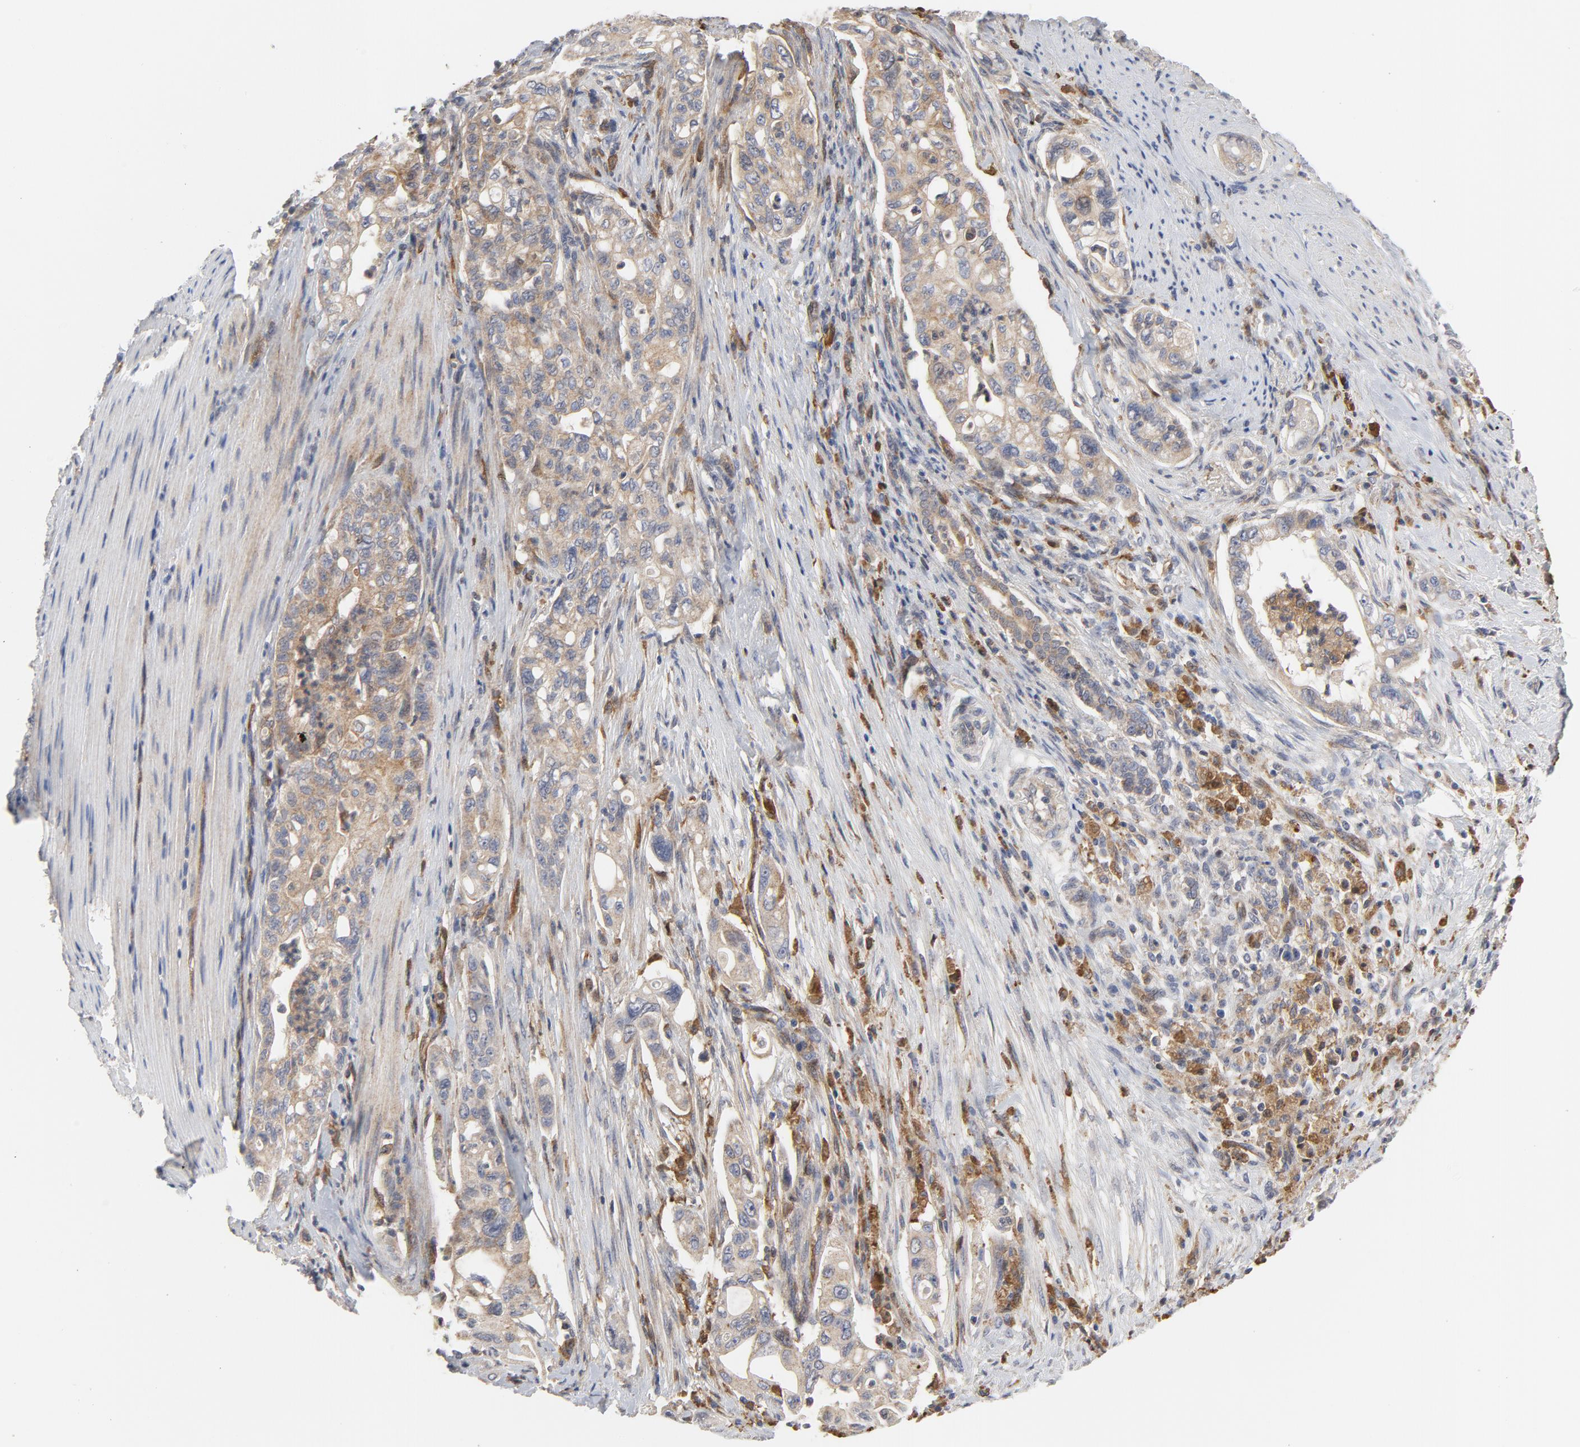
{"staining": {"intensity": "moderate", "quantity": ">75%", "location": "cytoplasmic/membranous"}, "tissue": "pancreatic cancer", "cell_type": "Tumor cells", "image_type": "cancer", "snomed": [{"axis": "morphology", "description": "Normal tissue, NOS"}, {"axis": "topography", "description": "Pancreas"}], "caption": "High-magnification brightfield microscopy of pancreatic cancer stained with DAB (3,3'-diaminobenzidine) (brown) and counterstained with hematoxylin (blue). tumor cells exhibit moderate cytoplasmic/membranous positivity is appreciated in about>75% of cells. Immunohistochemistry (ihc) stains the protein of interest in brown and the nuclei are stained blue.", "gene": "RAPGEF4", "patient": {"sex": "male", "age": 42}}